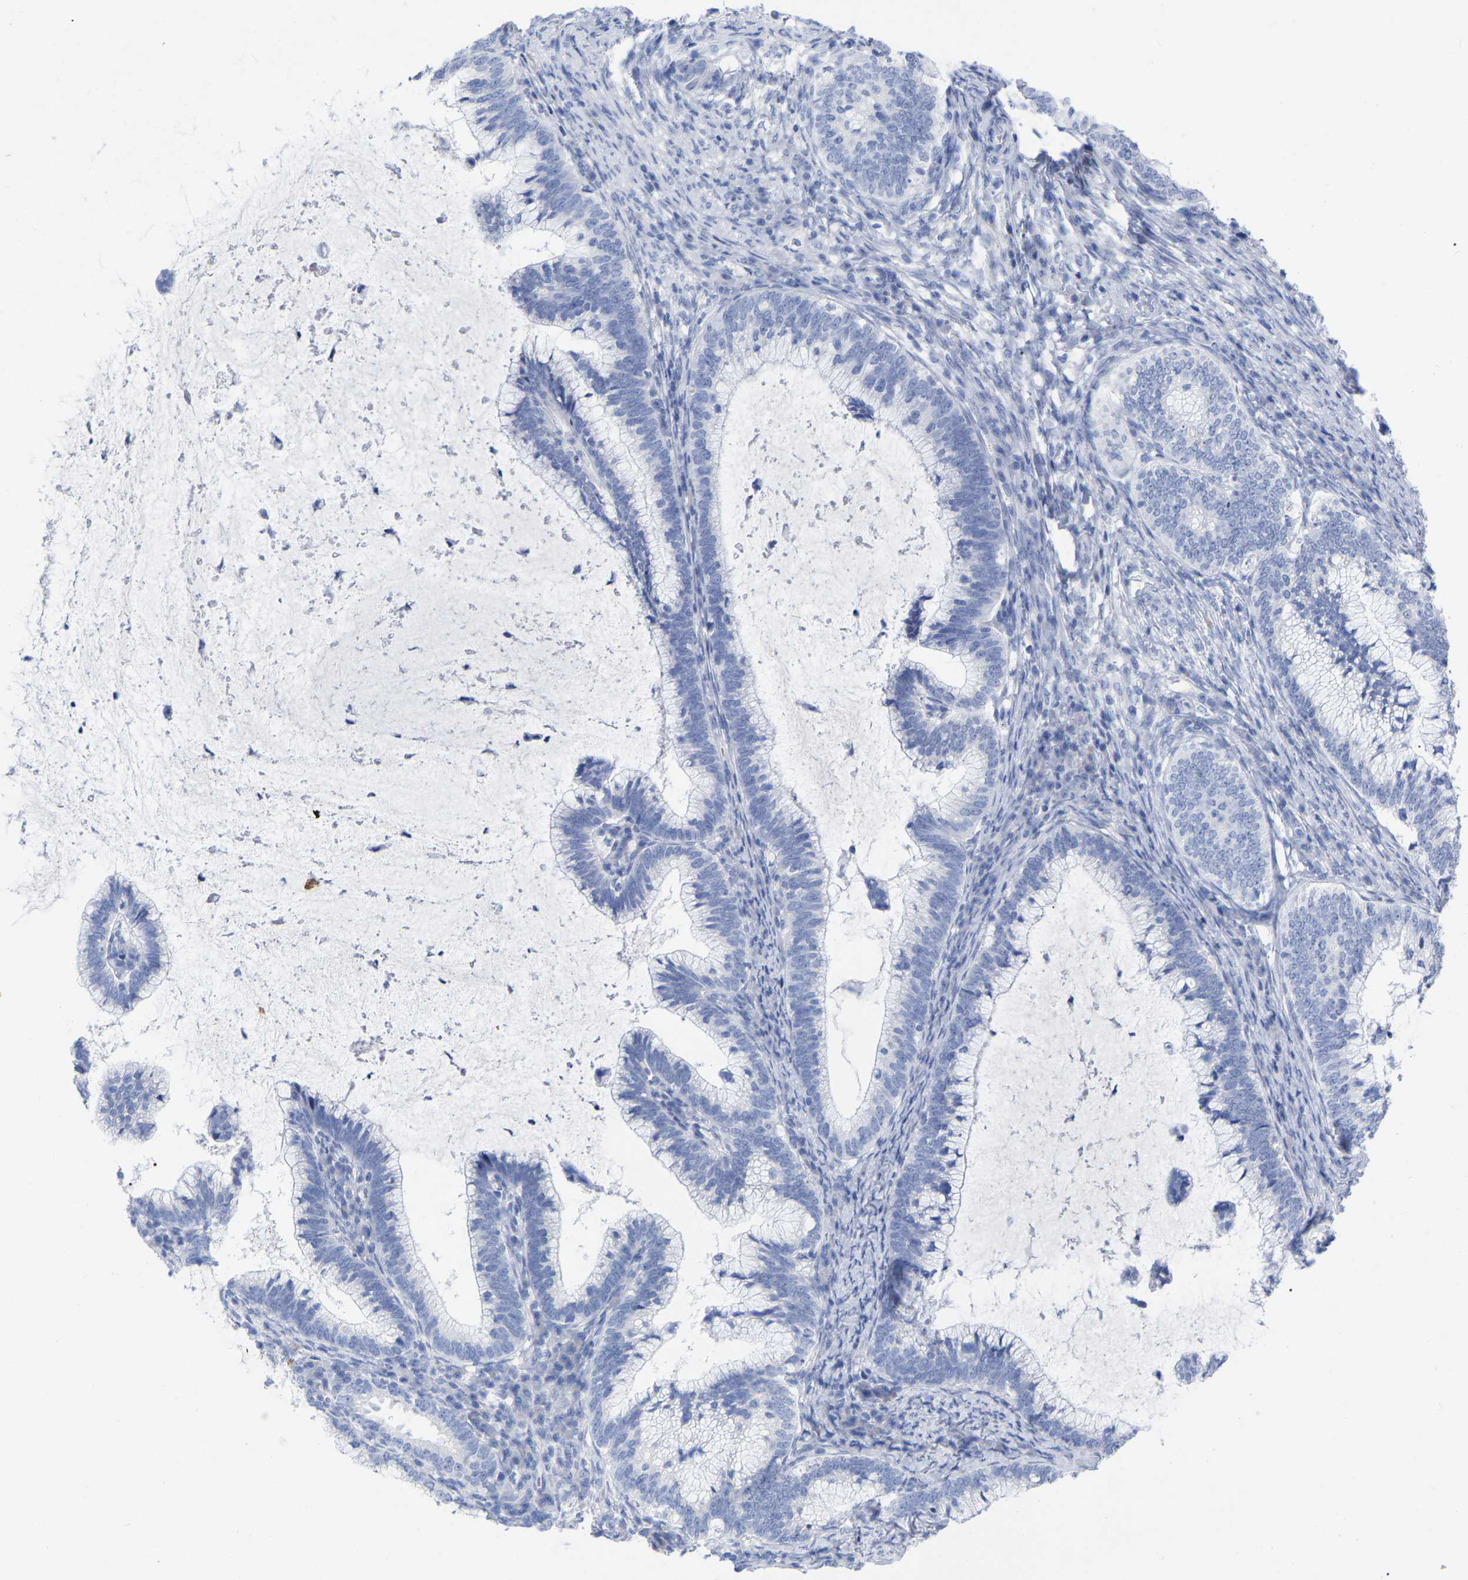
{"staining": {"intensity": "negative", "quantity": "none", "location": "none"}, "tissue": "cervical cancer", "cell_type": "Tumor cells", "image_type": "cancer", "snomed": [{"axis": "morphology", "description": "Adenocarcinoma, NOS"}, {"axis": "topography", "description": "Cervix"}], "caption": "IHC histopathology image of neoplastic tissue: cervical adenocarcinoma stained with DAB (3,3'-diaminobenzidine) exhibits no significant protein expression in tumor cells. (DAB (3,3'-diaminobenzidine) immunohistochemistry with hematoxylin counter stain).", "gene": "HAPLN1", "patient": {"sex": "female", "age": 36}}